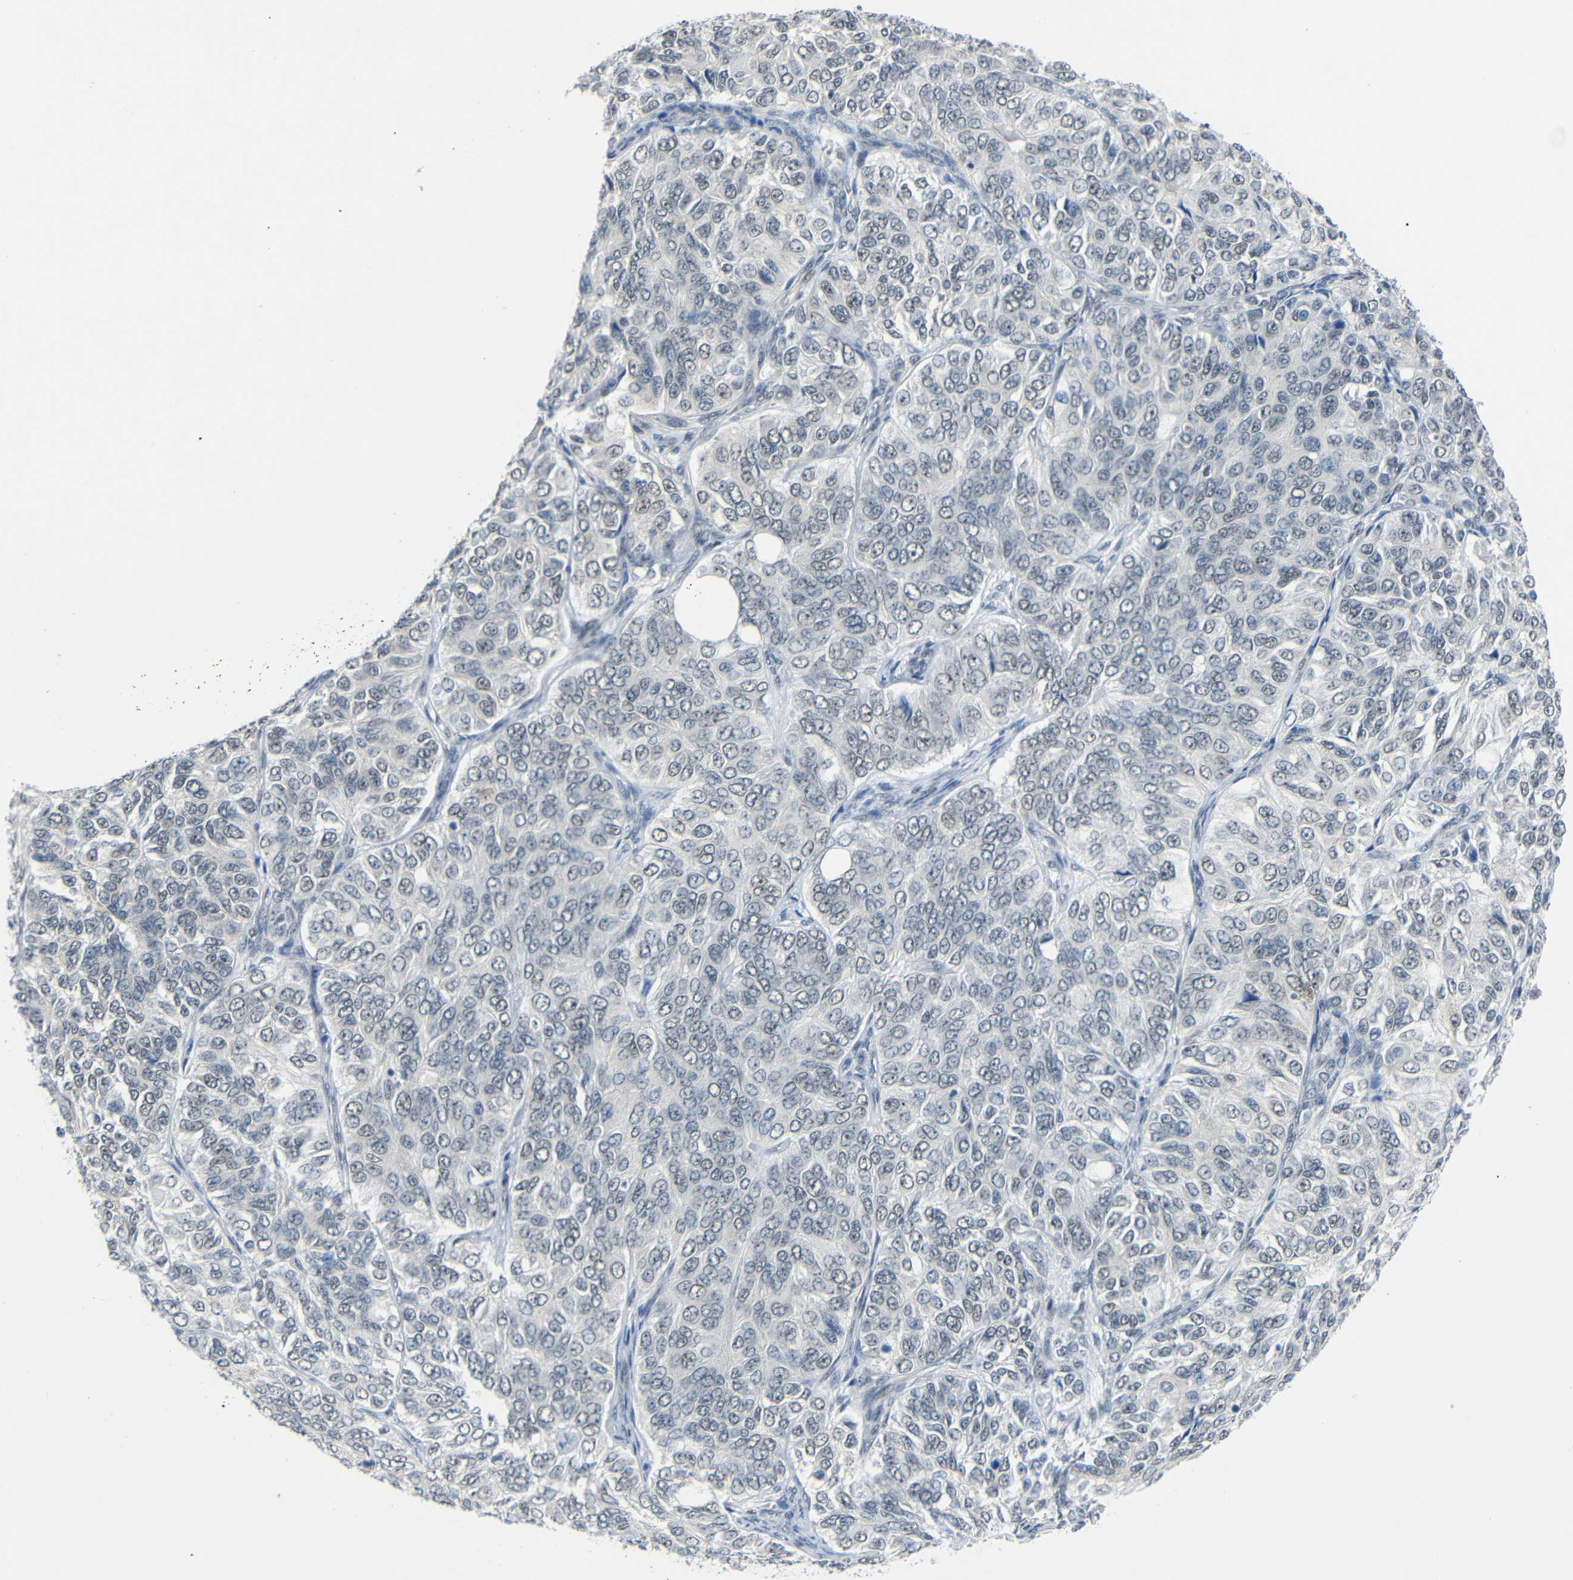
{"staining": {"intensity": "negative", "quantity": "none", "location": "none"}, "tissue": "ovarian cancer", "cell_type": "Tumor cells", "image_type": "cancer", "snomed": [{"axis": "morphology", "description": "Carcinoma, endometroid"}, {"axis": "topography", "description": "Ovary"}], "caption": "Immunohistochemical staining of endometroid carcinoma (ovarian) shows no significant staining in tumor cells.", "gene": "GPR158", "patient": {"sex": "female", "age": 51}}